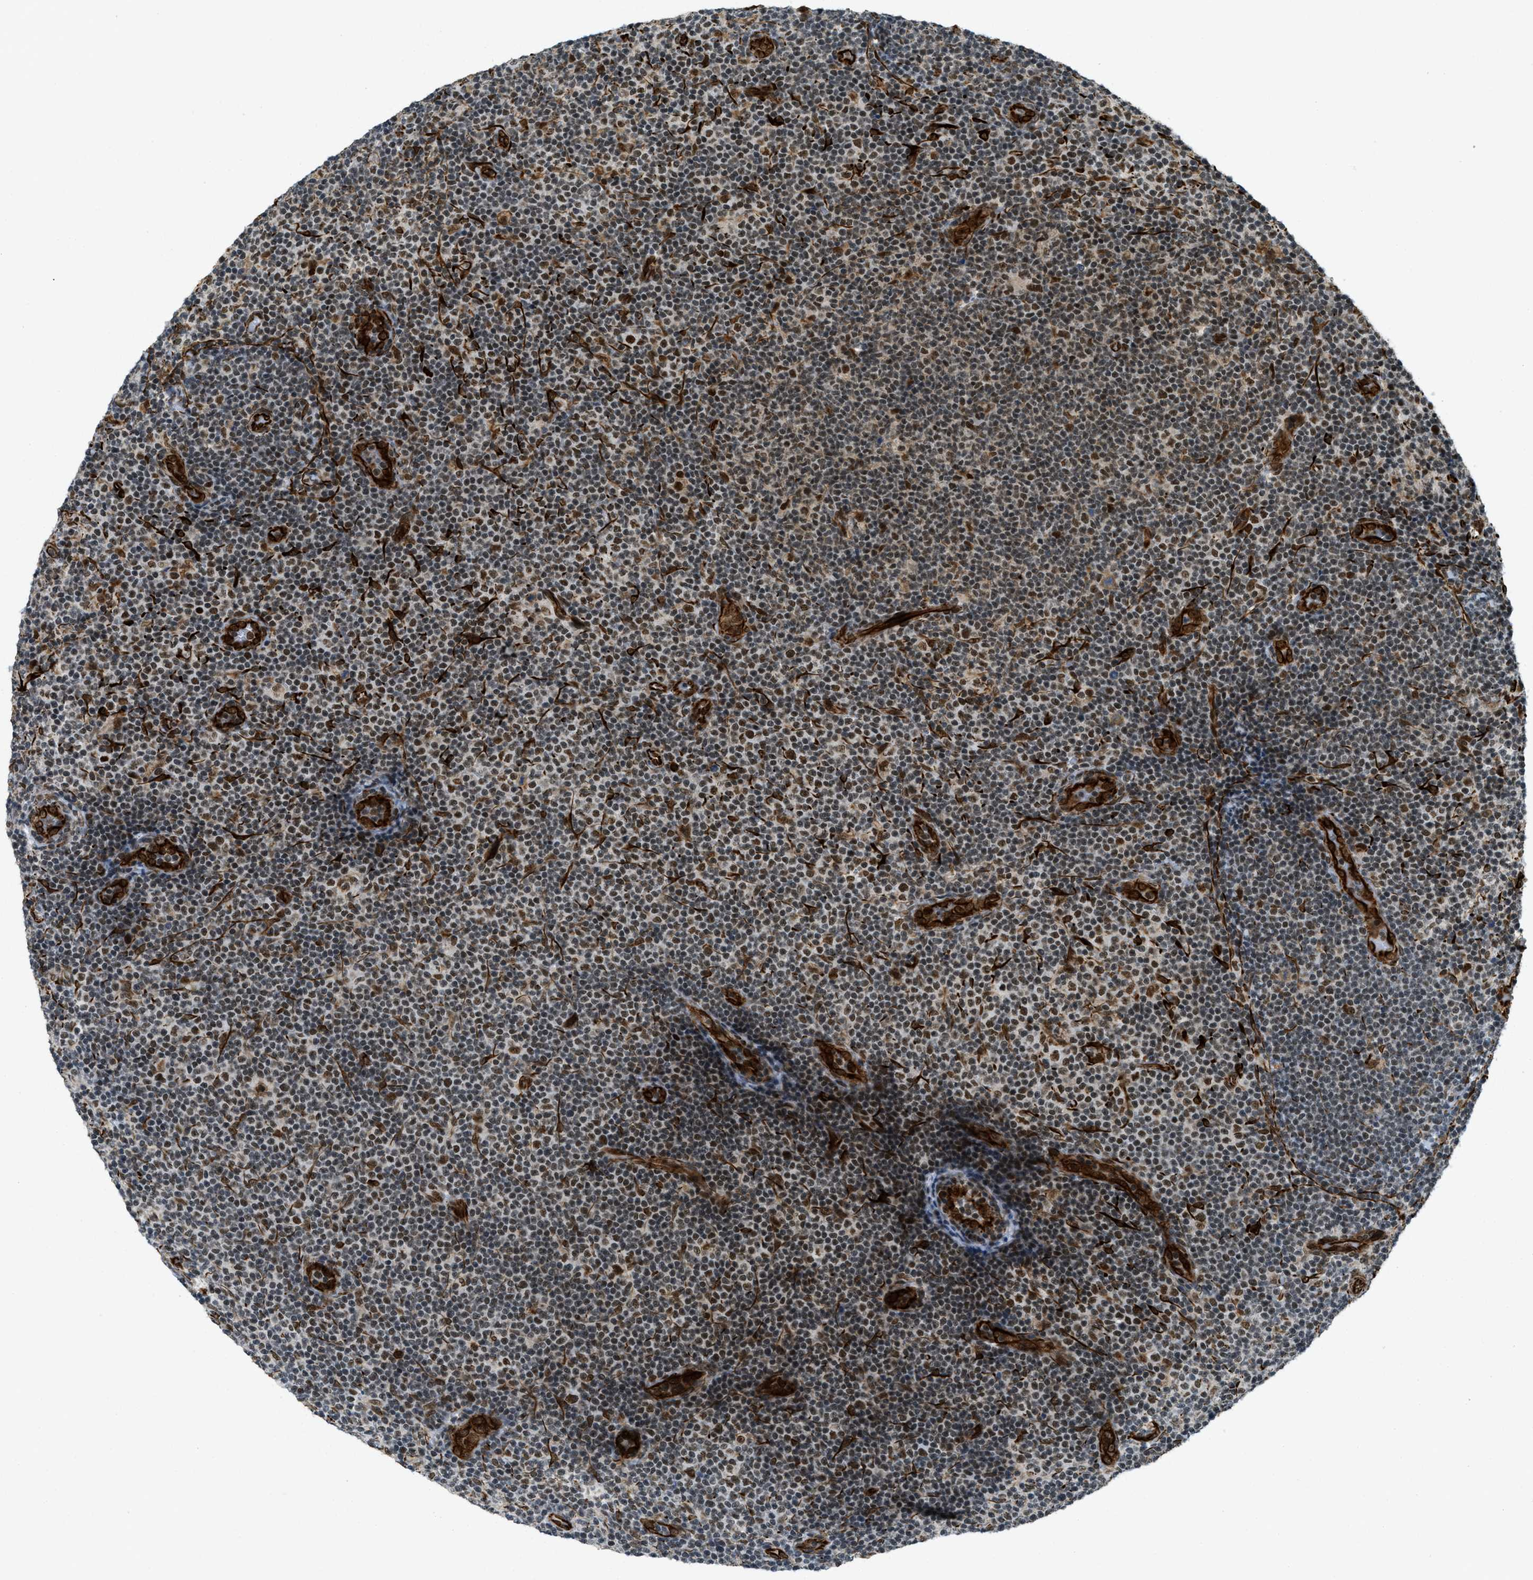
{"staining": {"intensity": "moderate", "quantity": ">75%", "location": "nuclear"}, "tissue": "lymphoma", "cell_type": "Tumor cells", "image_type": "cancer", "snomed": [{"axis": "morphology", "description": "Malignant lymphoma, non-Hodgkin's type, Low grade"}, {"axis": "topography", "description": "Lymph node"}], "caption": "High-power microscopy captured an immunohistochemistry (IHC) micrograph of lymphoma, revealing moderate nuclear staining in about >75% of tumor cells. Nuclei are stained in blue.", "gene": "ZFR", "patient": {"sex": "male", "age": 83}}